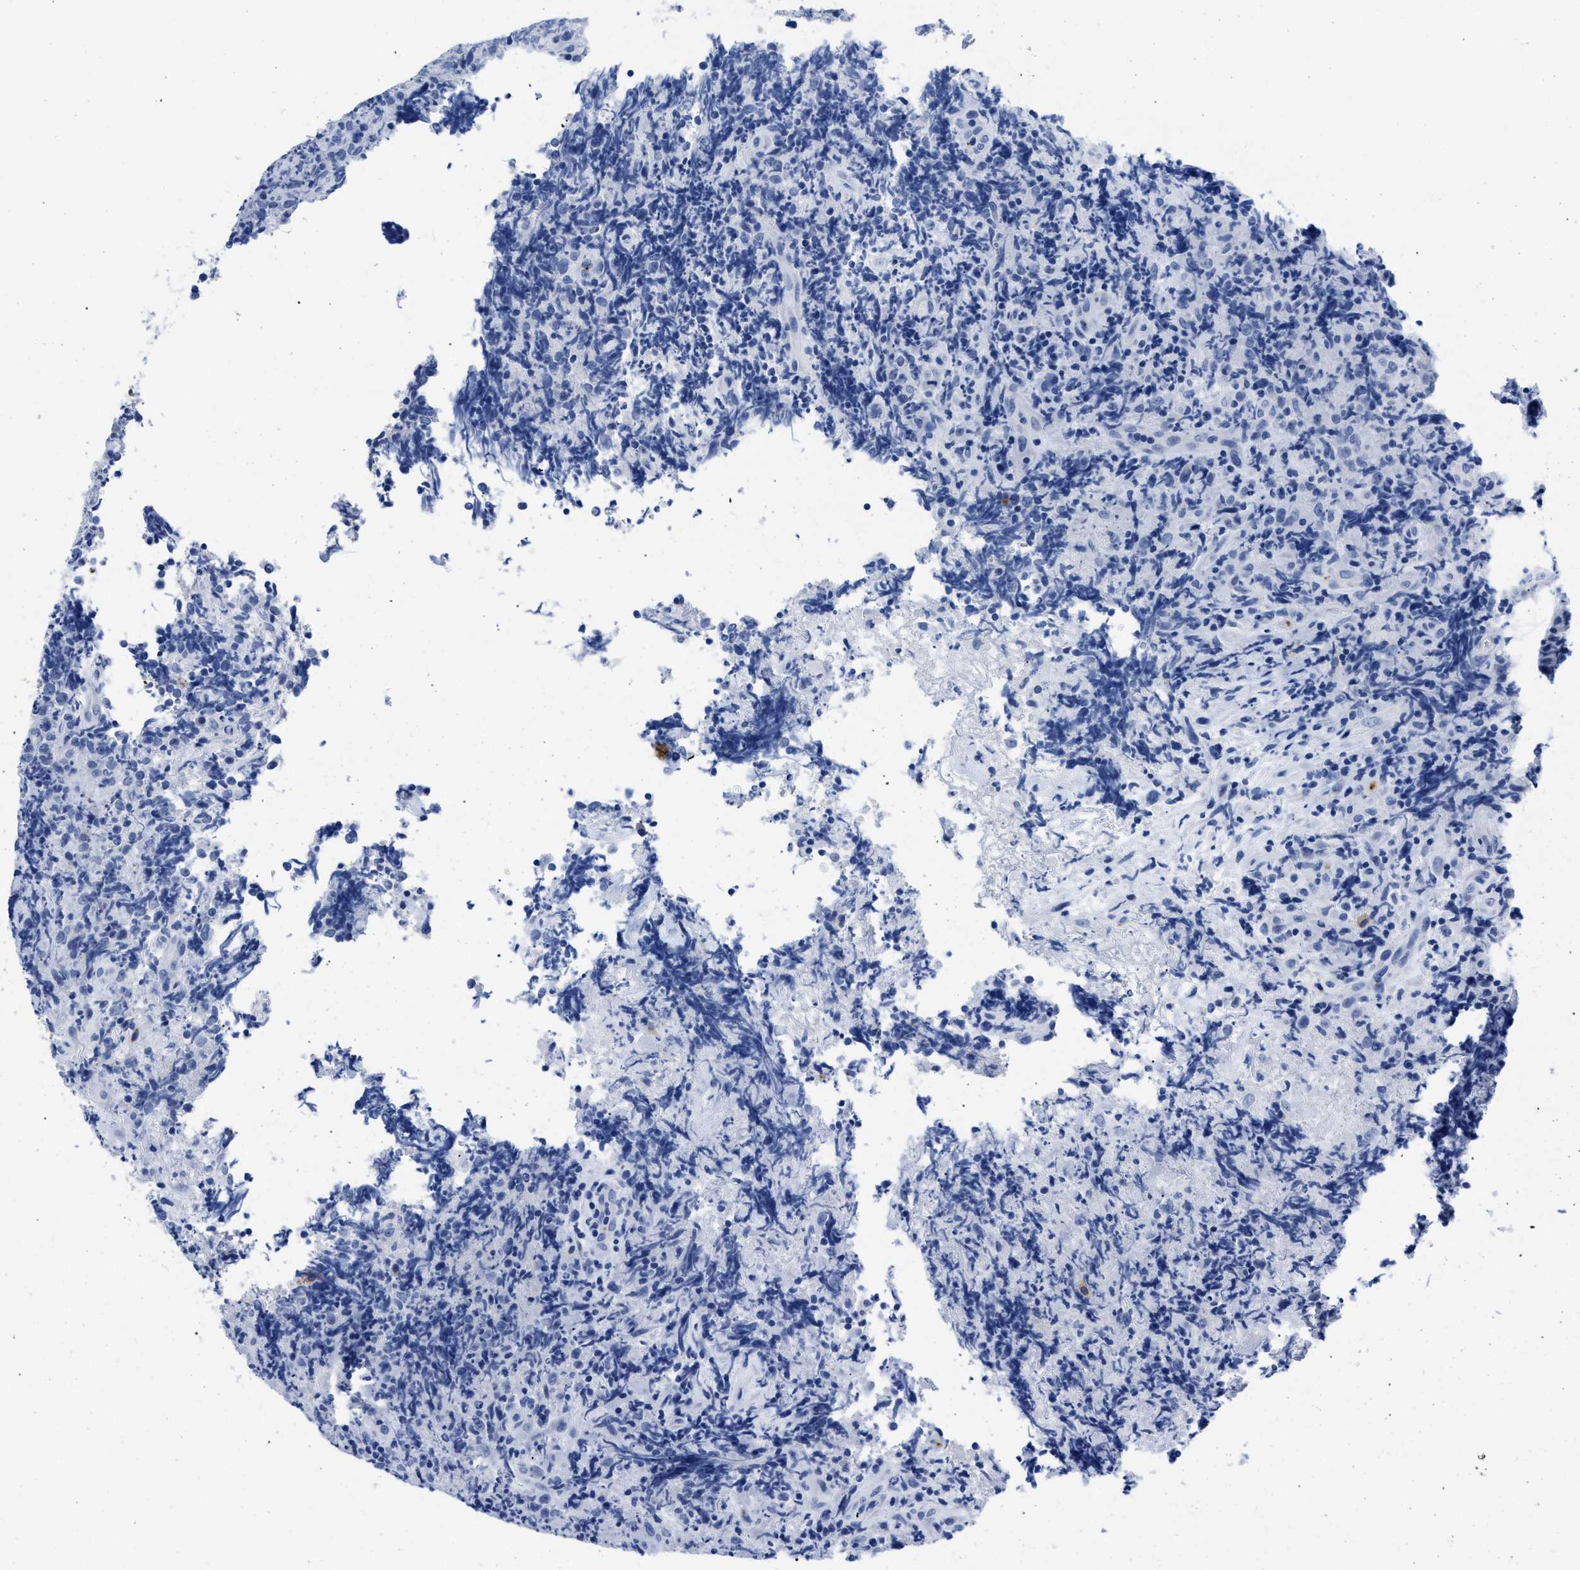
{"staining": {"intensity": "negative", "quantity": "none", "location": "none"}, "tissue": "lymphoma", "cell_type": "Tumor cells", "image_type": "cancer", "snomed": [{"axis": "morphology", "description": "Malignant lymphoma, non-Hodgkin's type, High grade"}, {"axis": "topography", "description": "Tonsil"}], "caption": "An immunohistochemistry (IHC) image of lymphoma is shown. There is no staining in tumor cells of lymphoma. (DAB (3,3'-diaminobenzidine) immunohistochemistry (IHC) with hematoxylin counter stain).", "gene": "TREML1", "patient": {"sex": "female", "age": 36}}